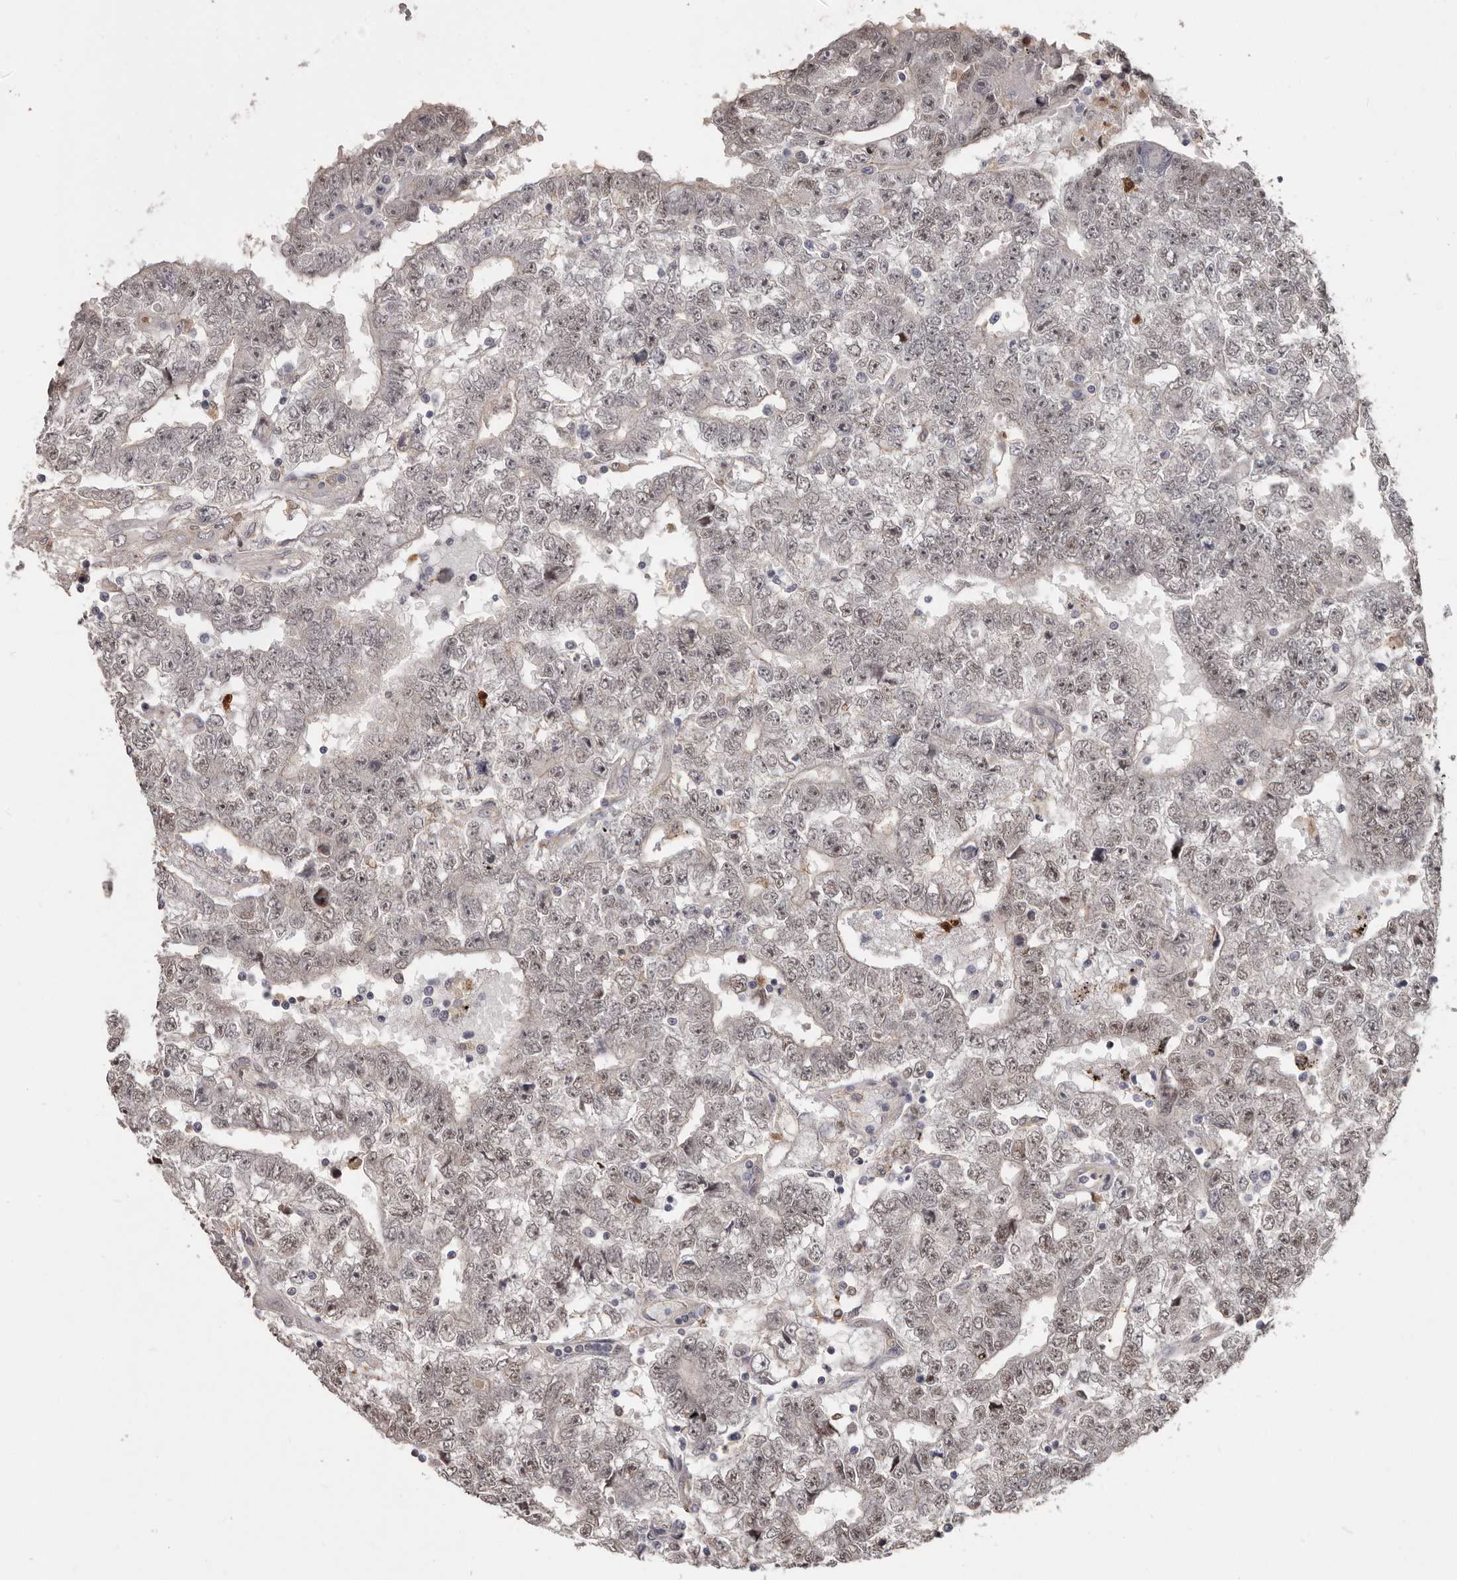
{"staining": {"intensity": "weak", "quantity": "25%-75%", "location": "nuclear"}, "tissue": "testis cancer", "cell_type": "Tumor cells", "image_type": "cancer", "snomed": [{"axis": "morphology", "description": "Carcinoma, Embryonal, NOS"}, {"axis": "topography", "description": "Testis"}], "caption": "An image showing weak nuclear expression in about 25%-75% of tumor cells in testis embryonal carcinoma, as visualized by brown immunohistochemical staining.", "gene": "GPR157", "patient": {"sex": "male", "age": 25}}